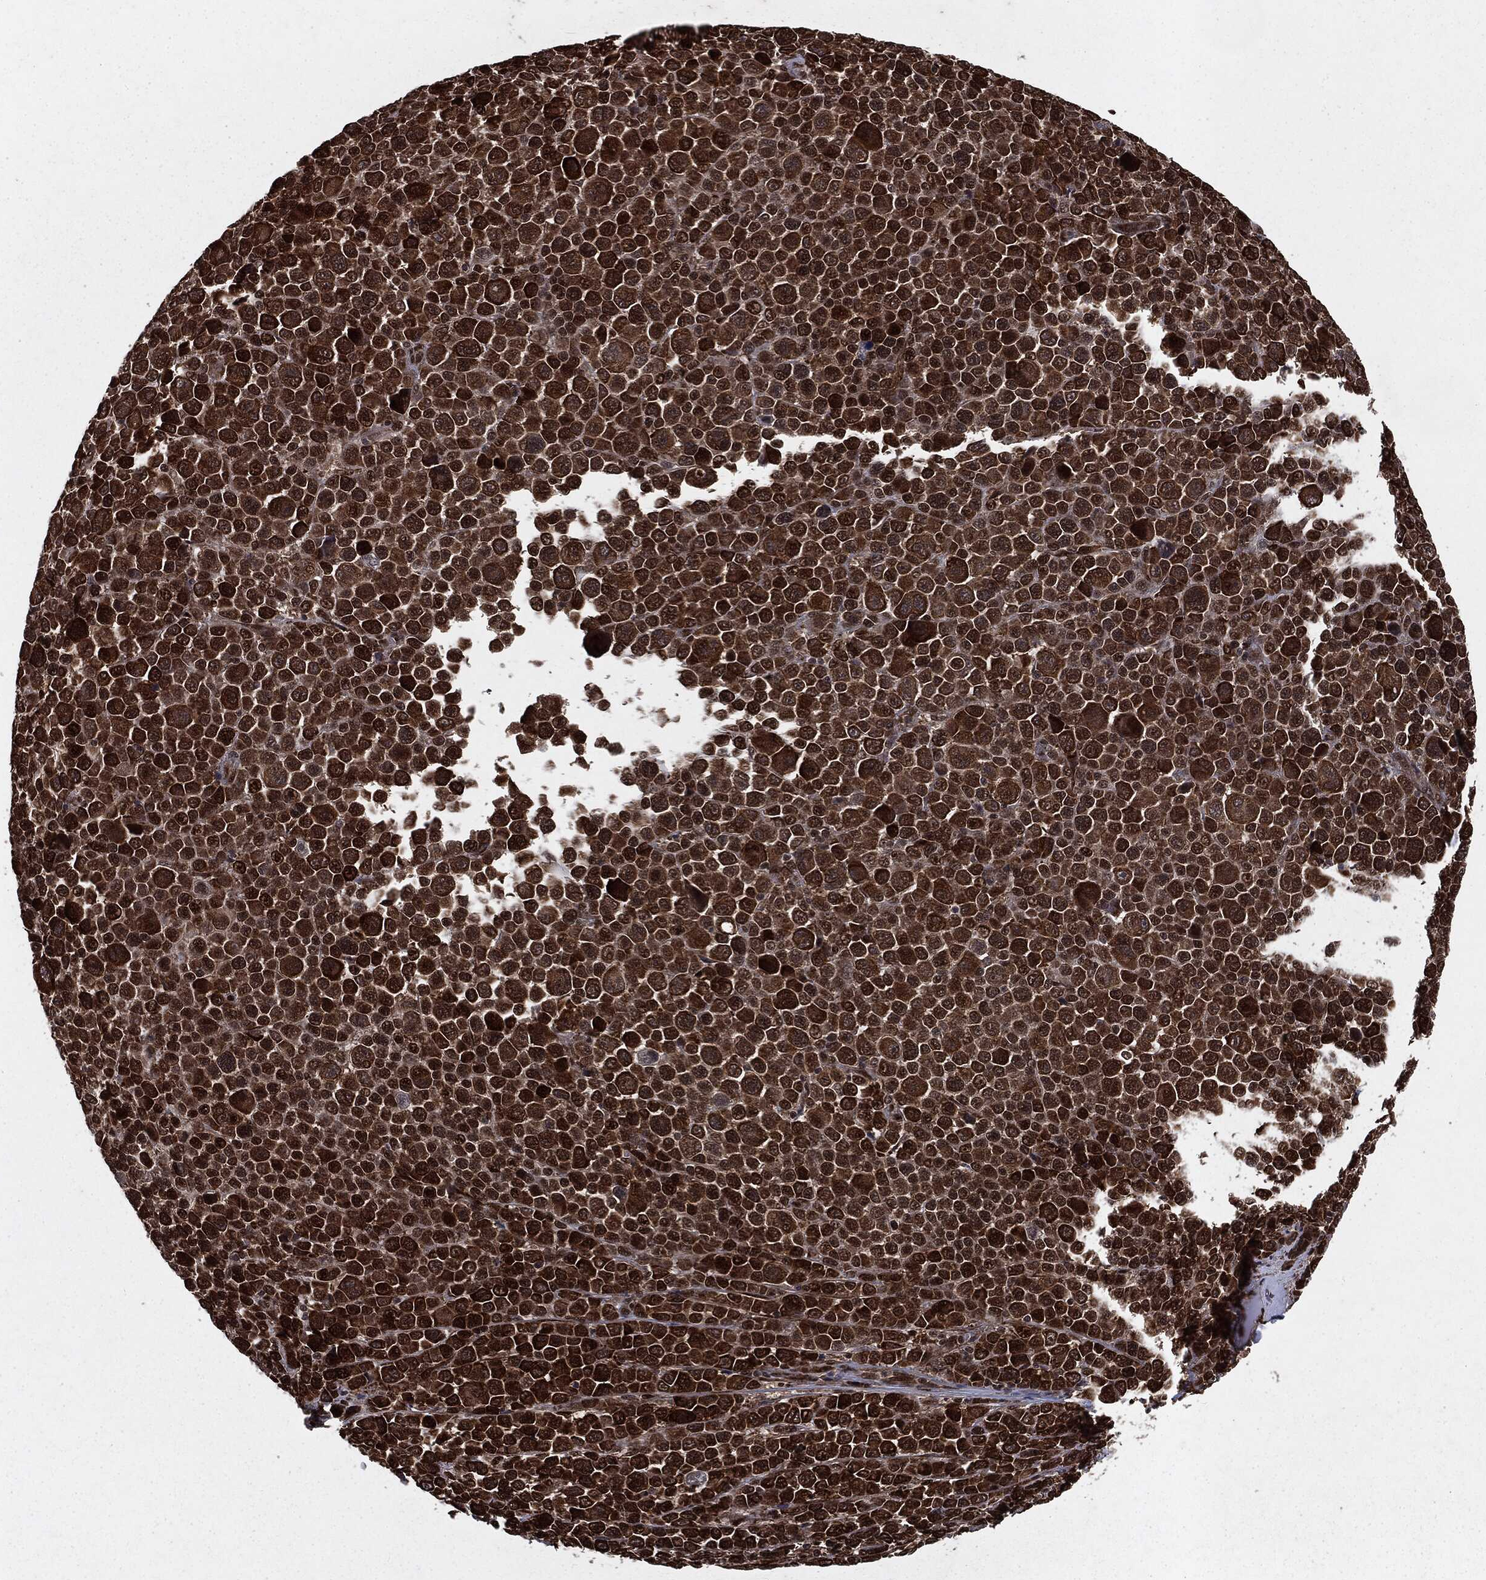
{"staining": {"intensity": "strong", "quantity": ">75%", "location": "cytoplasmic/membranous"}, "tissue": "melanoma", "cell_type": "Tumor cells", "image_type": "cancer", "snomed": [{"axis": "morphology", "description": "Malignant melanoma, NOS"}, {"axis": "topography", "description": "Skin"}], "caption": "Tumor cells demonstrate strong cytoplasmic/membranous staining in approximately >75% of cells in malignant melanoma.", "gene": "RANBP9", "patient": {"sex": "female", "age": 57}}